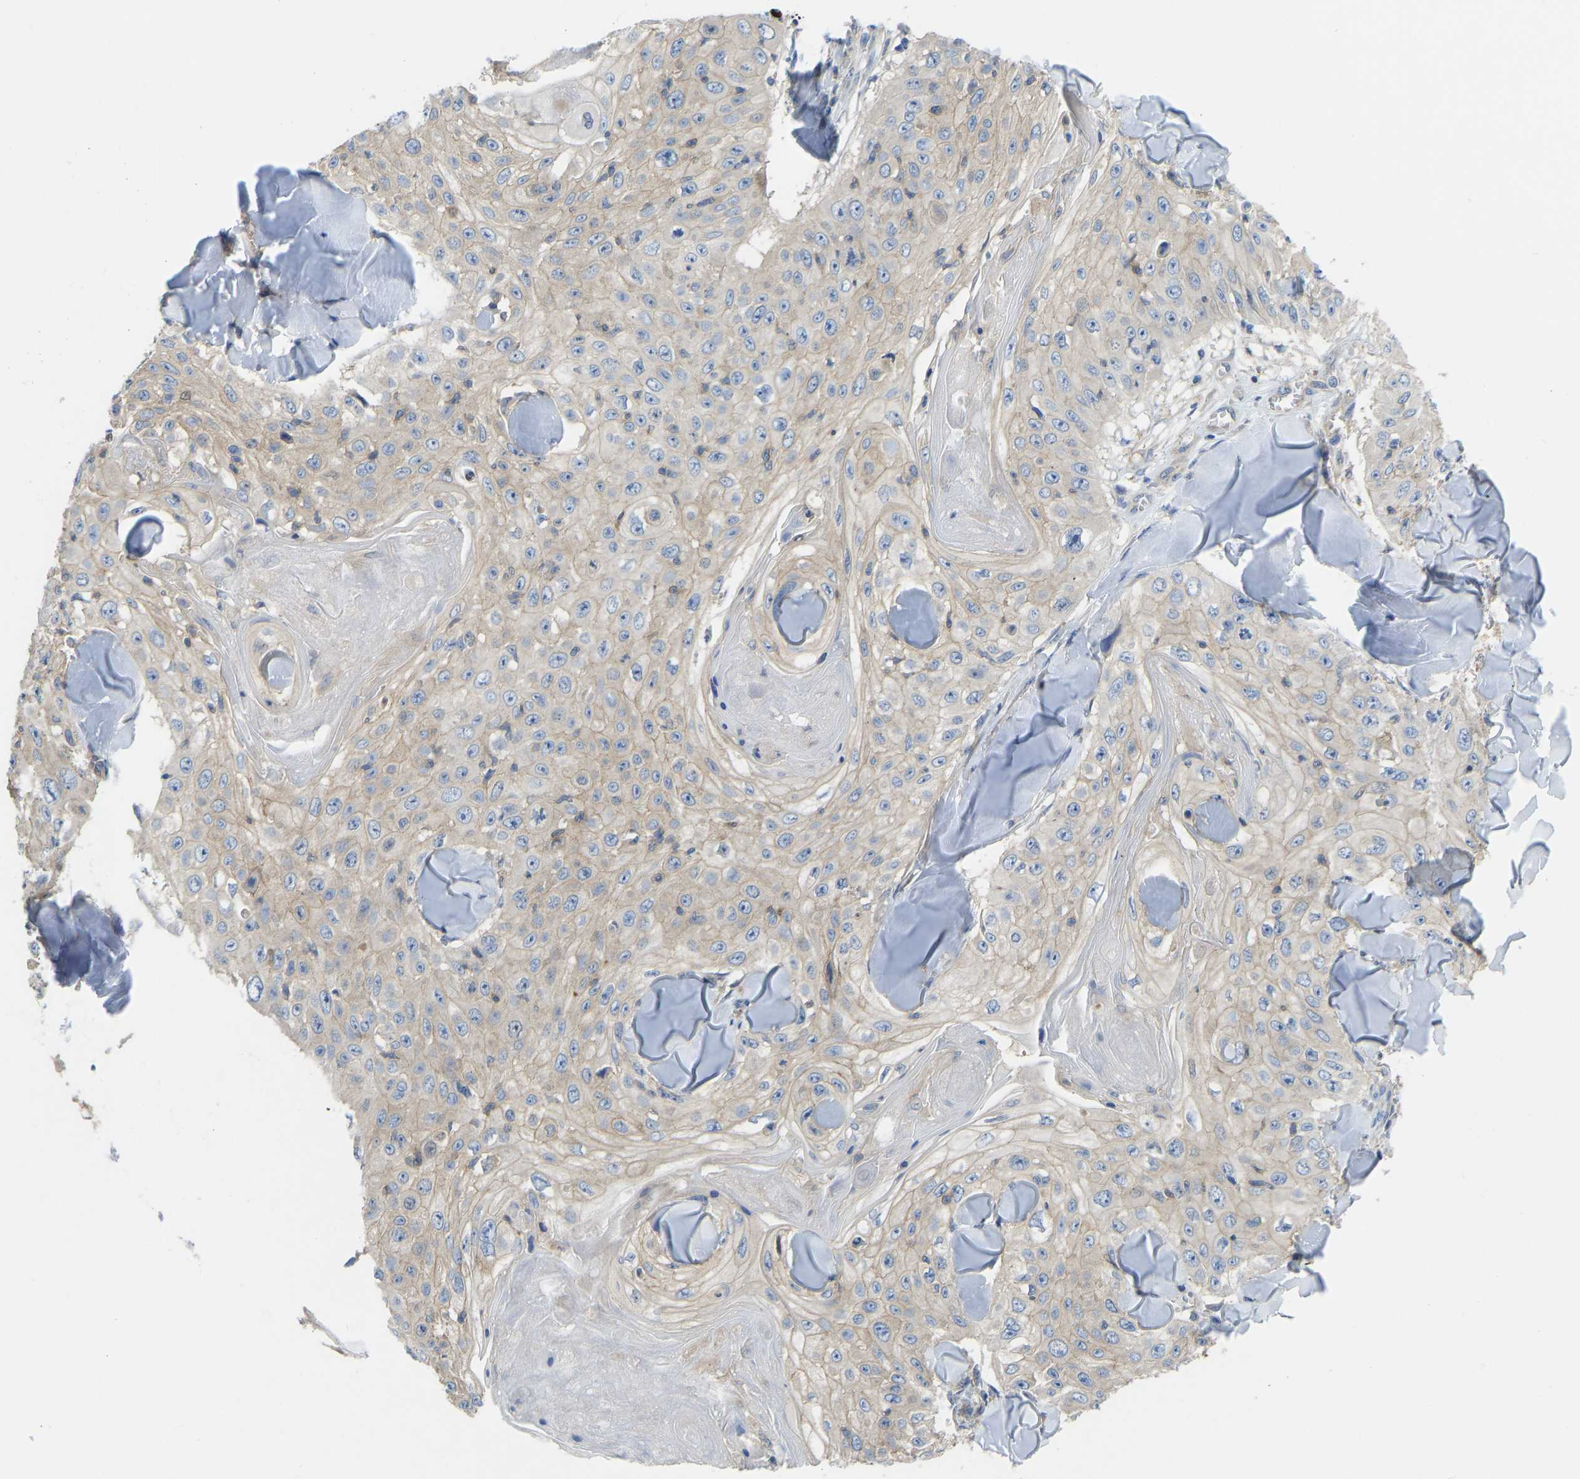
{"staining": {"intensity": "weak", "quantity": ">75%", "location": "cytoplasmic/membranous"}, "tissue": "skin cancer", "cell_type": "Tumor cells", "image_type": "cancer", "snomed": [{"axis": "morphology", "description": "Squamous cell carcinoma, NOS"}, {"axis": "topography", "description": "Skin"}], "caption": "Immunohistochemical staining of skin cancer (squamous cell carcinoma) demonstrates low levels of weak cytoplasmic/membranous positivity in approximately >75% of tumor cells.", "gene": "PPP3CA", "patient": {"sex": "male", "age": 86}}